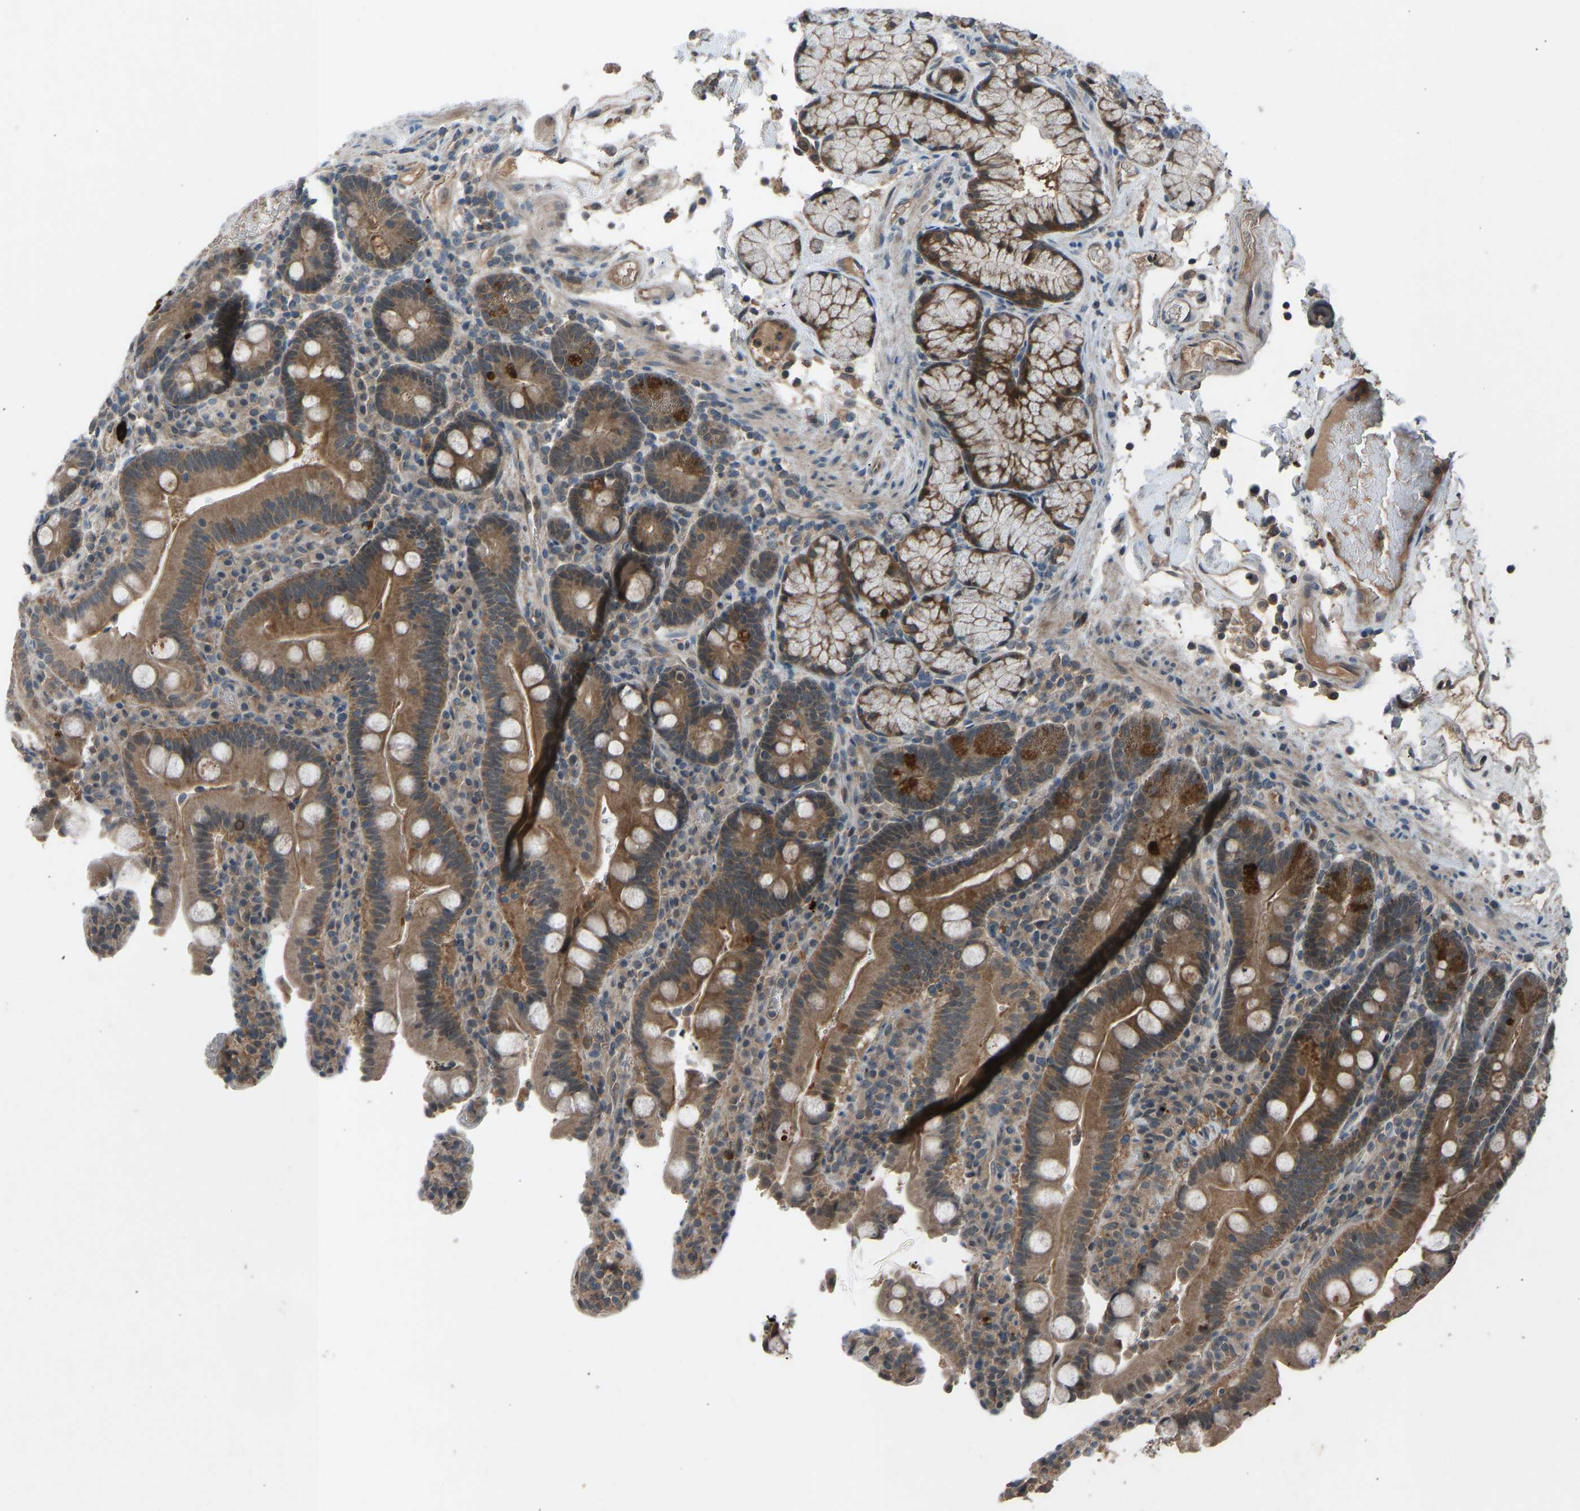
{"staining": {"intensity": "moderate", "quantity": ">75%", "location": "cytoplasmic/membranous,nuclear"}, "tissue": "duodenum", "cell_type": "Glandular cells", "image_type": "normal", "snomed": [{"axis": "morphology", "description": "Normal tissue, NOS"}, {"axis": "topography", "description": "Small intestine, NOS"}], "caption": "Protein analysis of normal duodenum exhibits moderate cytoplasmic/membranous,nuclear positivity in approximately >75% of glandular cells.", "gene": "SLC43A1", "patient": {"sex": "female", "age": 71}}